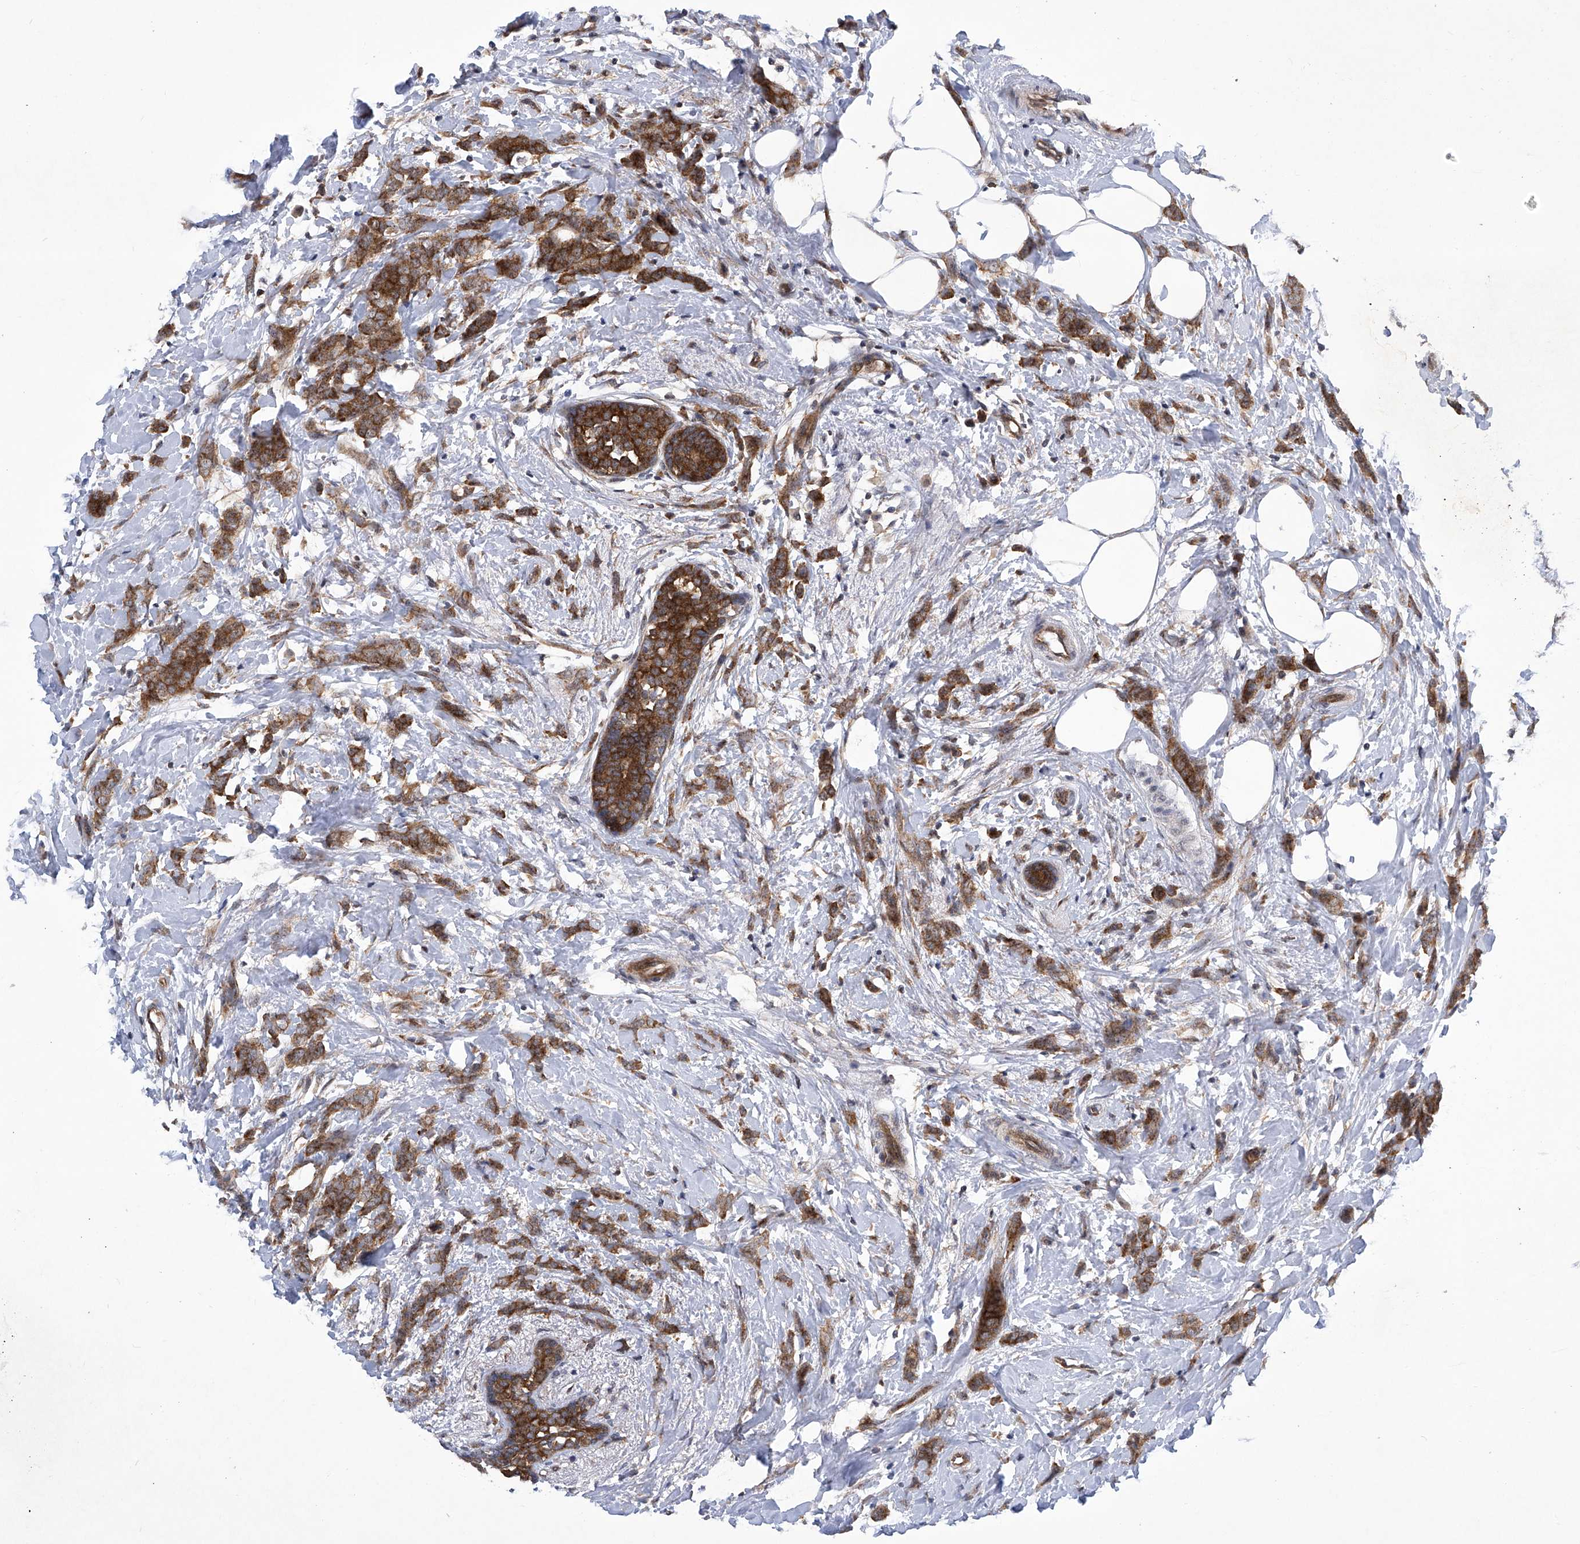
{"staining": {"intensity": "moderate", "quantity": ">75%", "location": "cytoplasmic/membranous"}, "tissue": "breast cancer", "cell_type": "Tumor cells", "image_type": "cancer", "snomed": [{"axis": "morphology", "description": "Lobular carcinoma, in situ"}, {"axis": "morphology", "description": "Lobular carcinoma"}, {"axis": "topography", "description": "Breast"}], "caption": "Immunohistochemical staining of breast lobular carcinoma in situ reveals medium levels of moderate cytoplasmic/membranous positivity in approximately >75% of tumor cells.", "gene": "CISH", "patient": {"sex": "female", "age": 41}}